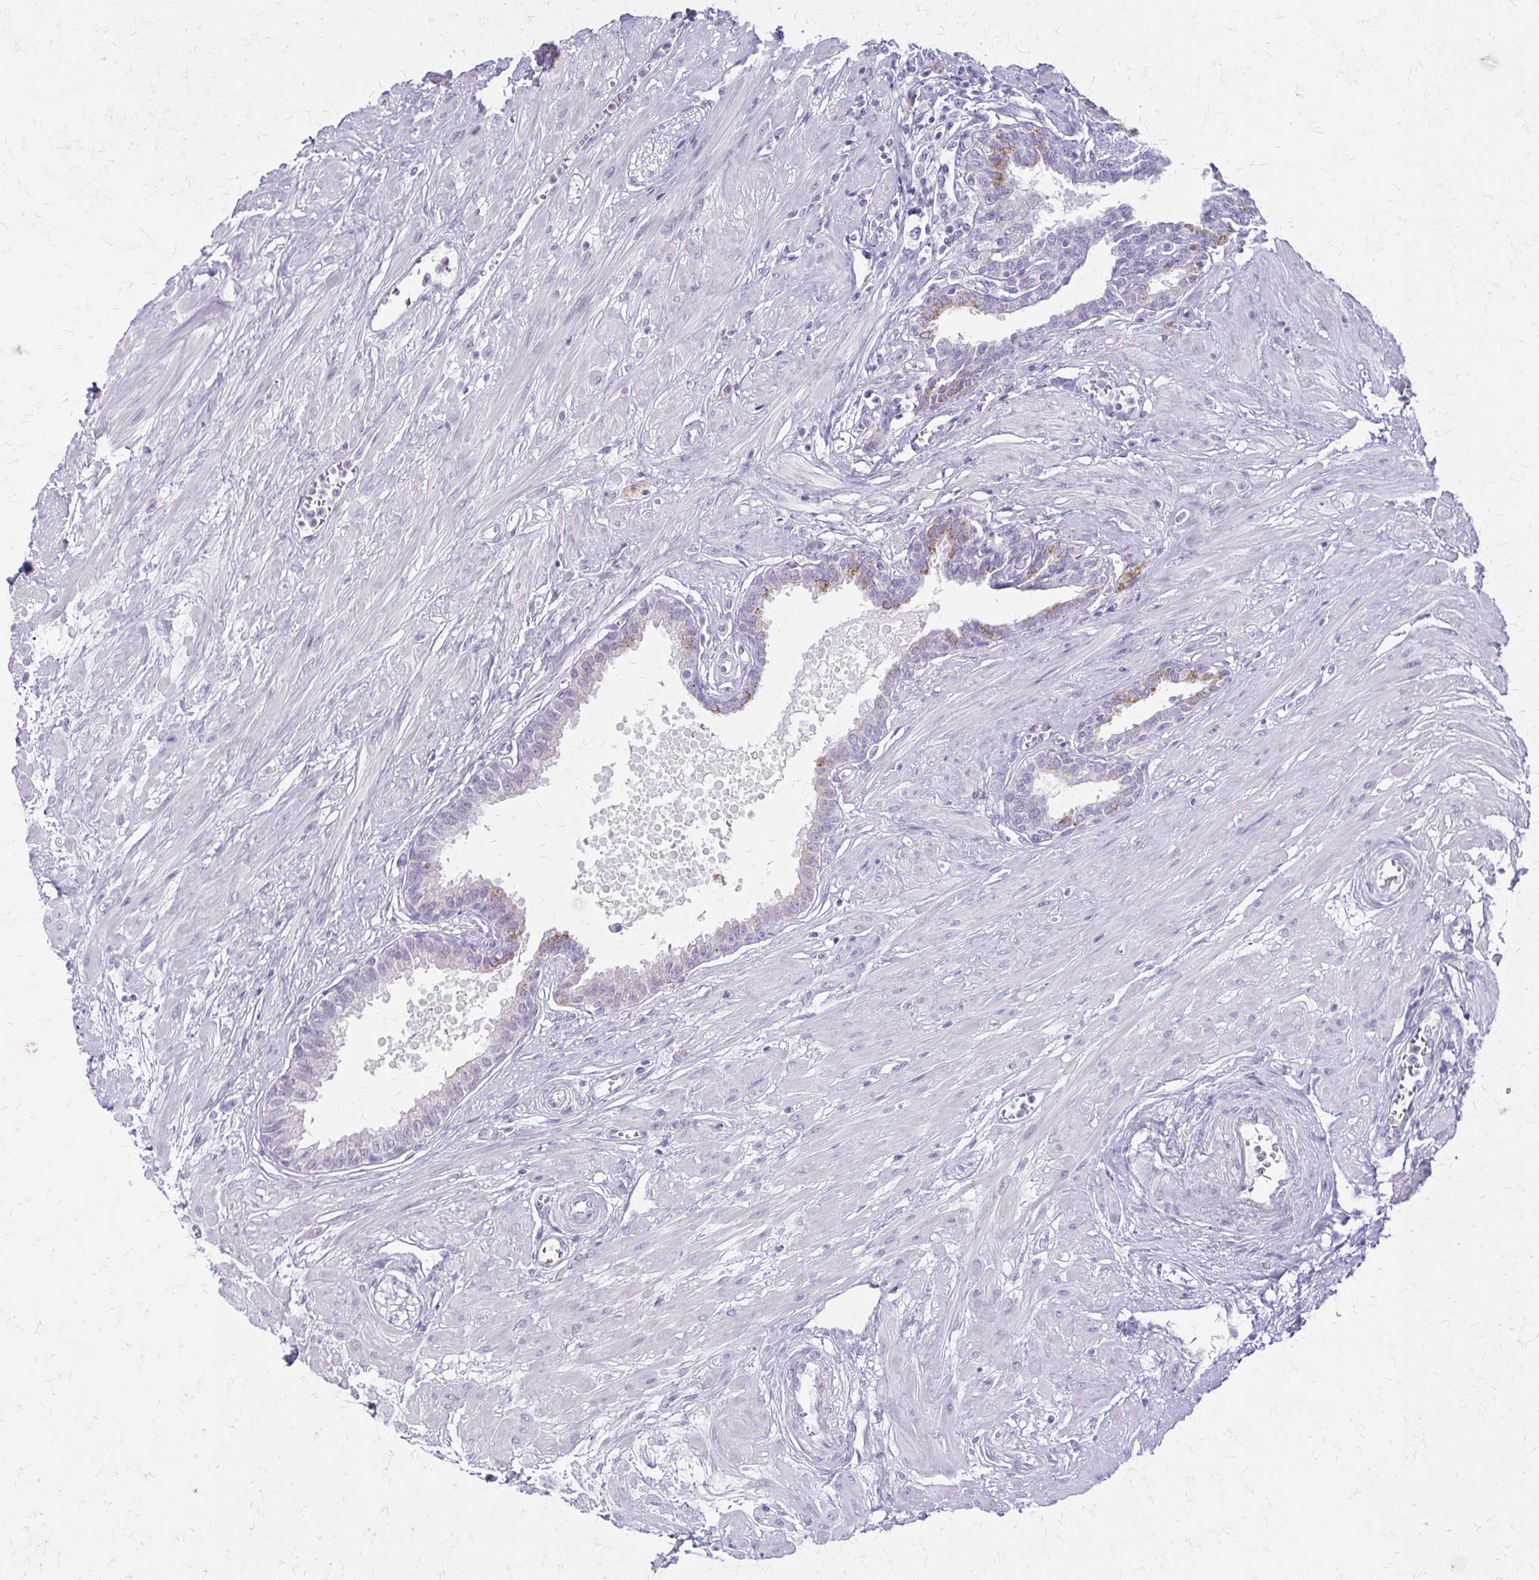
{"staining": {"intensity": "weak", "quantity": "<25%", "location": "cytoplasmic/membranous"}, "tissue": "seminal vesicle", "cell_type": "Glandular cells", "image_type": "normal", "snomed": [{"axis": "morphology", "description": "Normal tissue, NOS"}, {"axis": "topography", "description": "Prostate"}, {"axis": "topography", "description": "Seminal veicle"}], "caption": "Immunohistochemical staining of unremarkable seminal vesicle exhibits no significant staining in glandular cells. Nuclei are stained in blue.", "gene": "ACP5", "patient": {"sex": "male", "age": 60}}